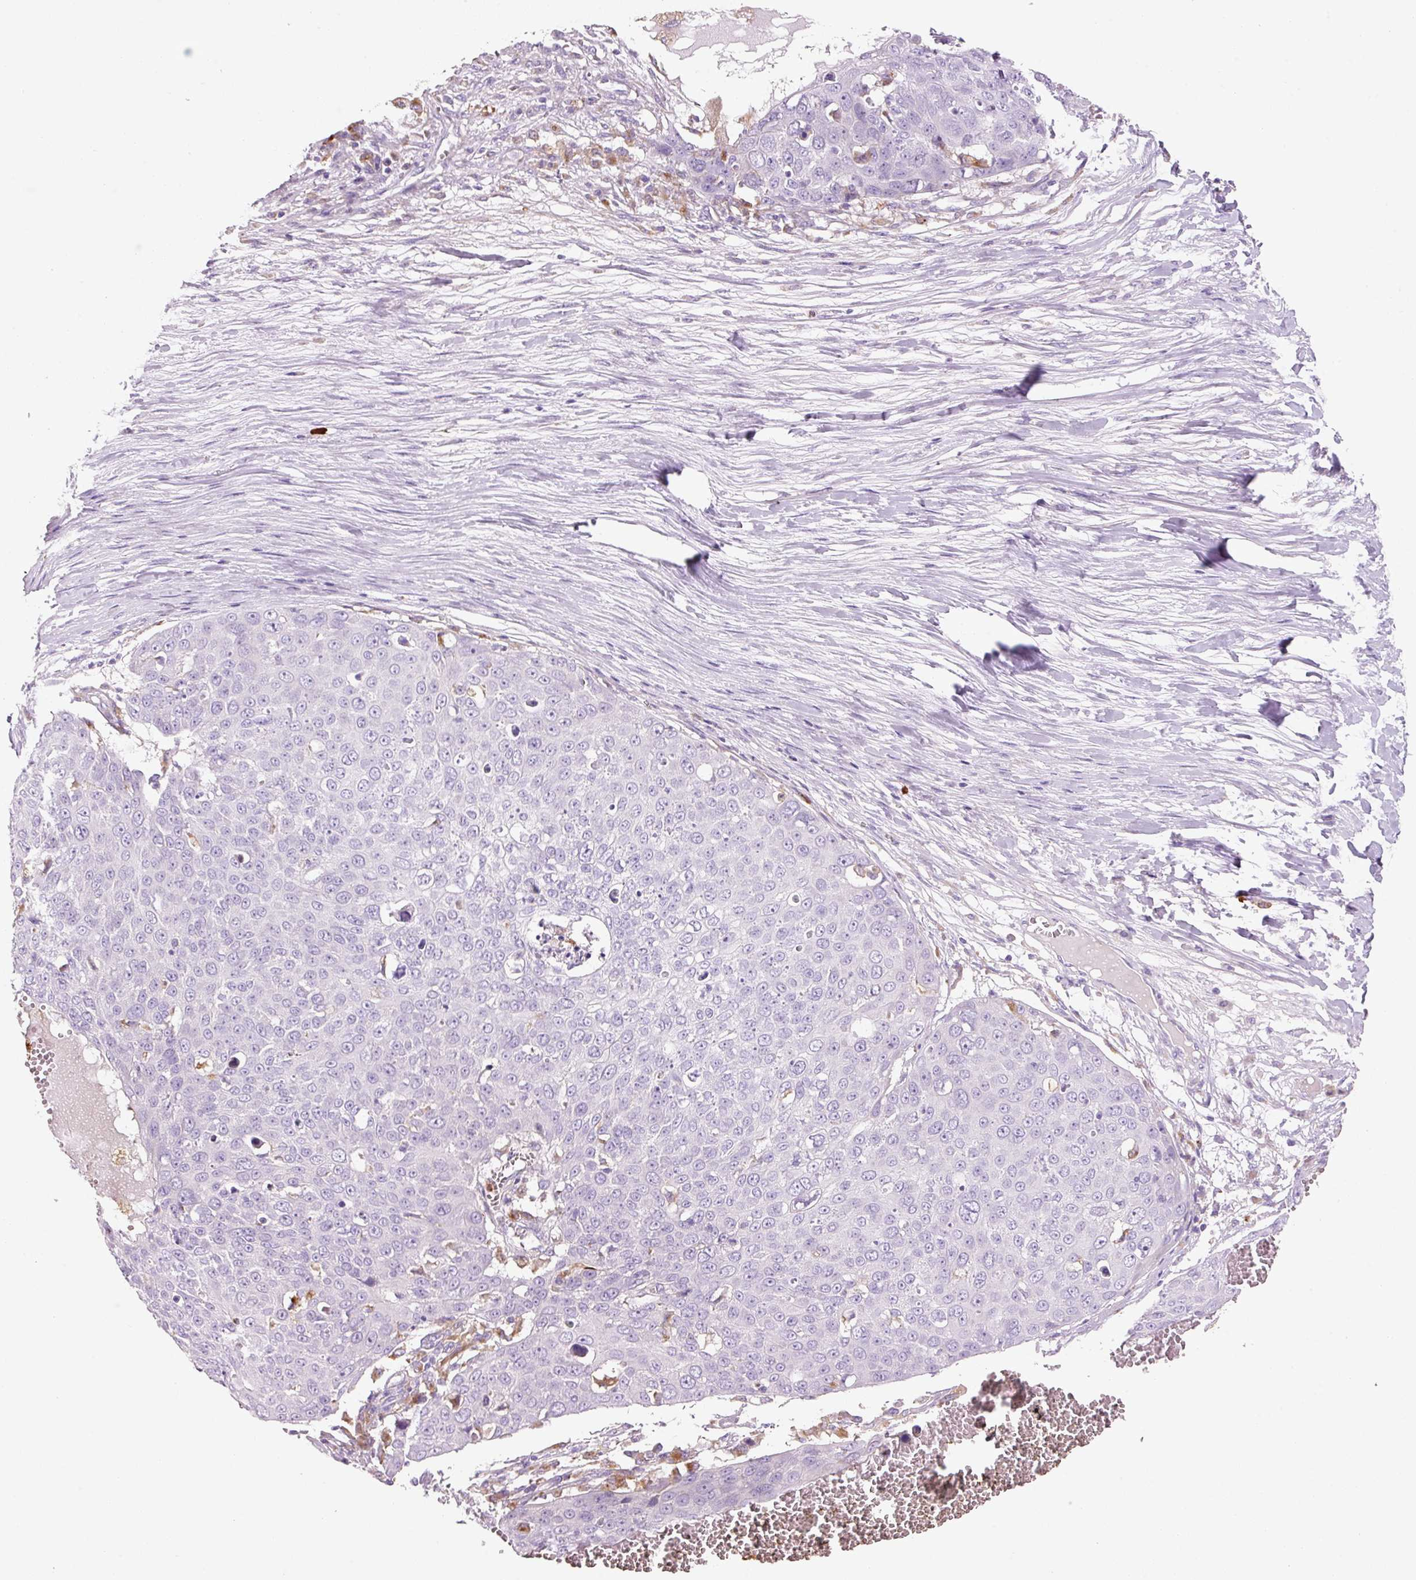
{"staining": {"intensity": "negative", "quantity": "none", "location": "none"}, "tissue": "skin cancer", "cell_type": "Tumor cells", "image_type": "cancer", "snomed": [{"axis": "morphology", "description": "Squamous cell carcinoma, NOS"}, {"axis": "topography", "description": "Skin"}], "caption": "A photomicrograph of human squamous cell carcinoma (skin) is negative for staining in tumor cells. Nuclei are stained in blue.", "gene": "TMC8", "patient": {"sex": "male", "age": 71}}